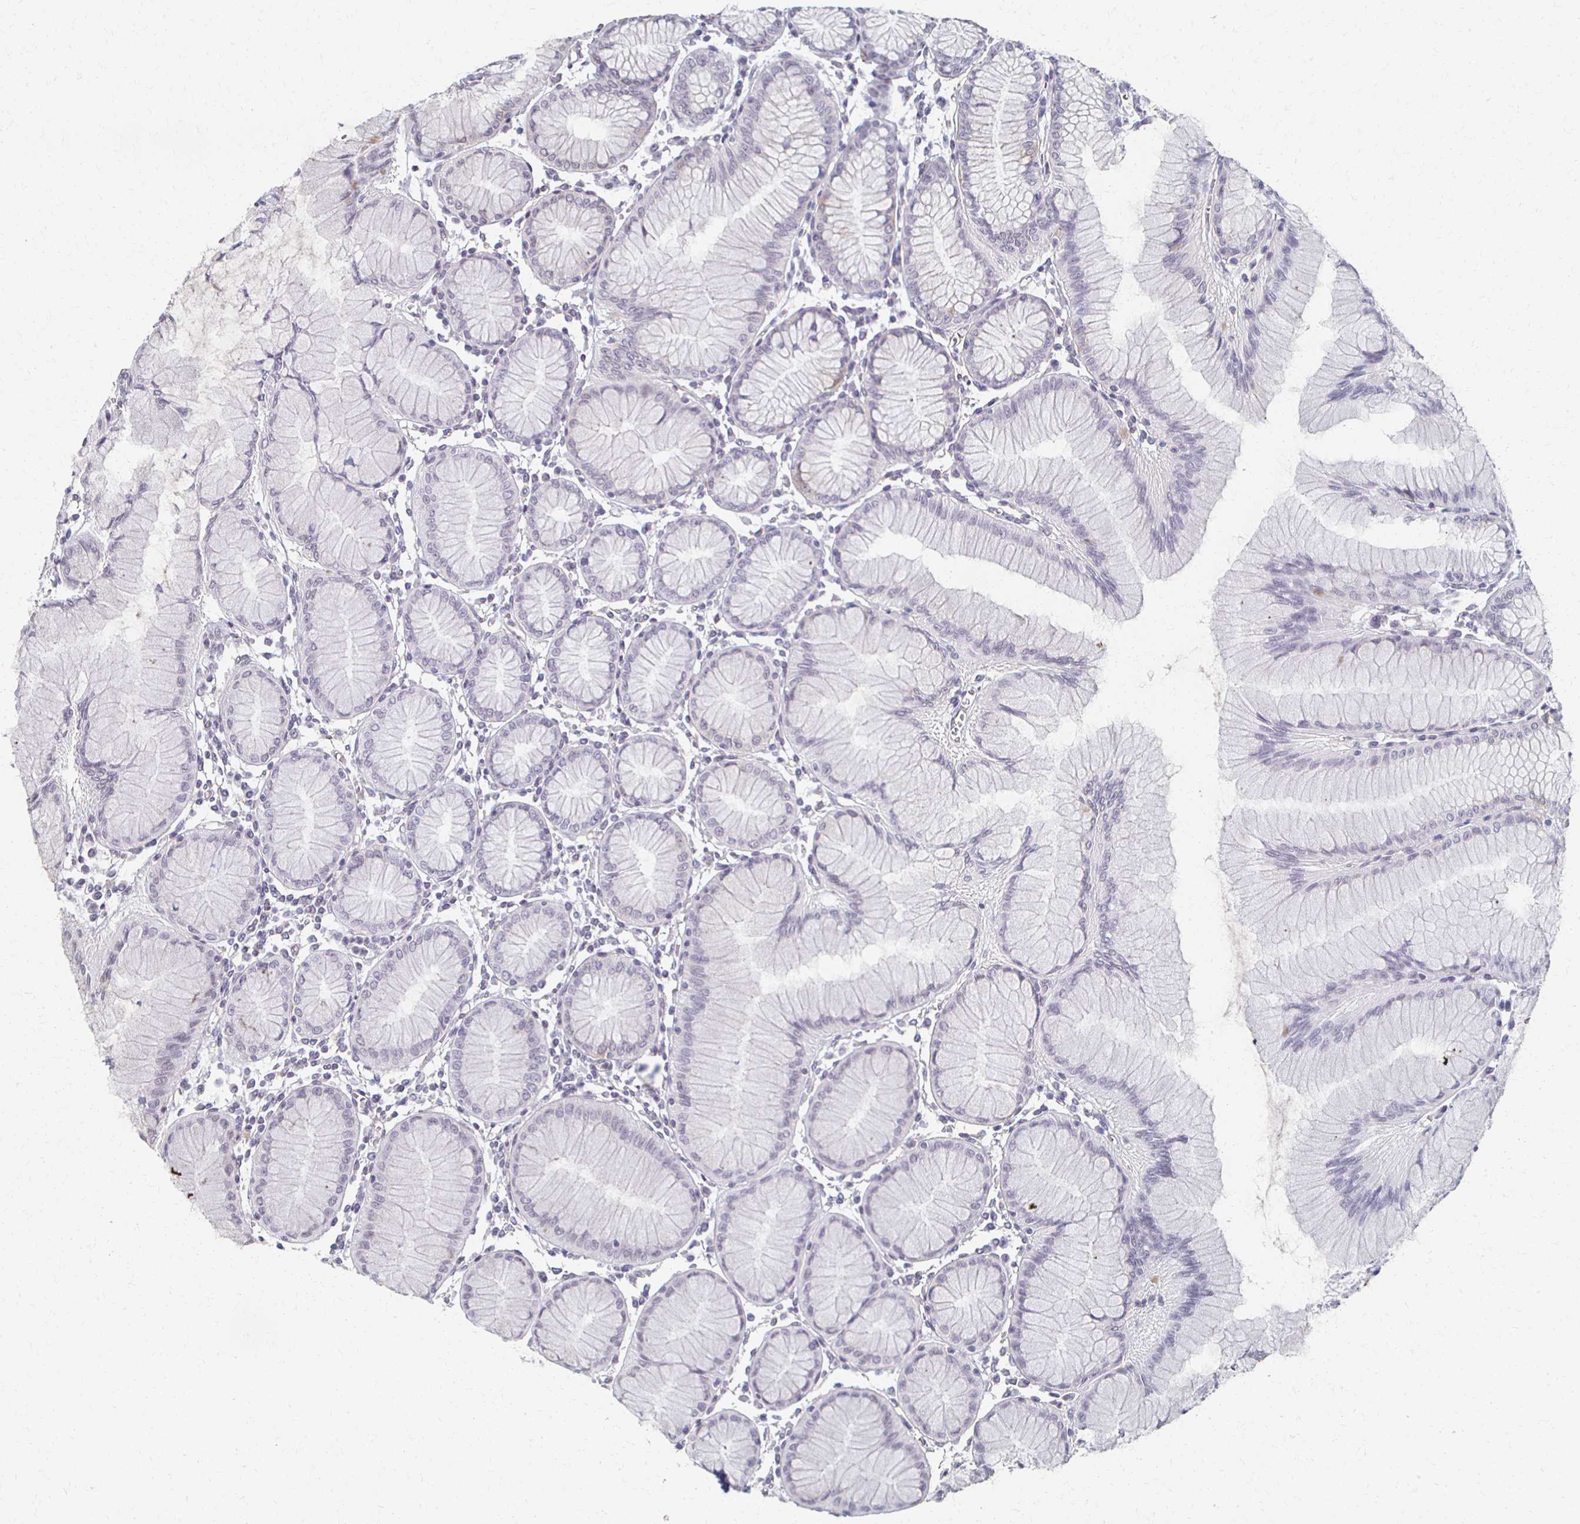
{"staining": {"intensity": "negative", "quantity": "none", "location": "none"}, "tissue": "stomach", "cell_type": "Glandular cells", "image_type": "normal", "snomed": [{"axis": "morphology", "description": "Normal tissue, NOS"}, {"axis": "topography", "description": "Stomach"}], "caption": "Immunohistochemistry of benign stomach reveals no staining in glandular cells. (Stains: DAB (3,3'-diaminobenzidine) immunohistochemistry (IHC) with hematoxylin counter stain, Microscopy: brightfield microscopy at high magnification).", "gene": "DAB1", "patient": {"sex": "female", "age": 57}}